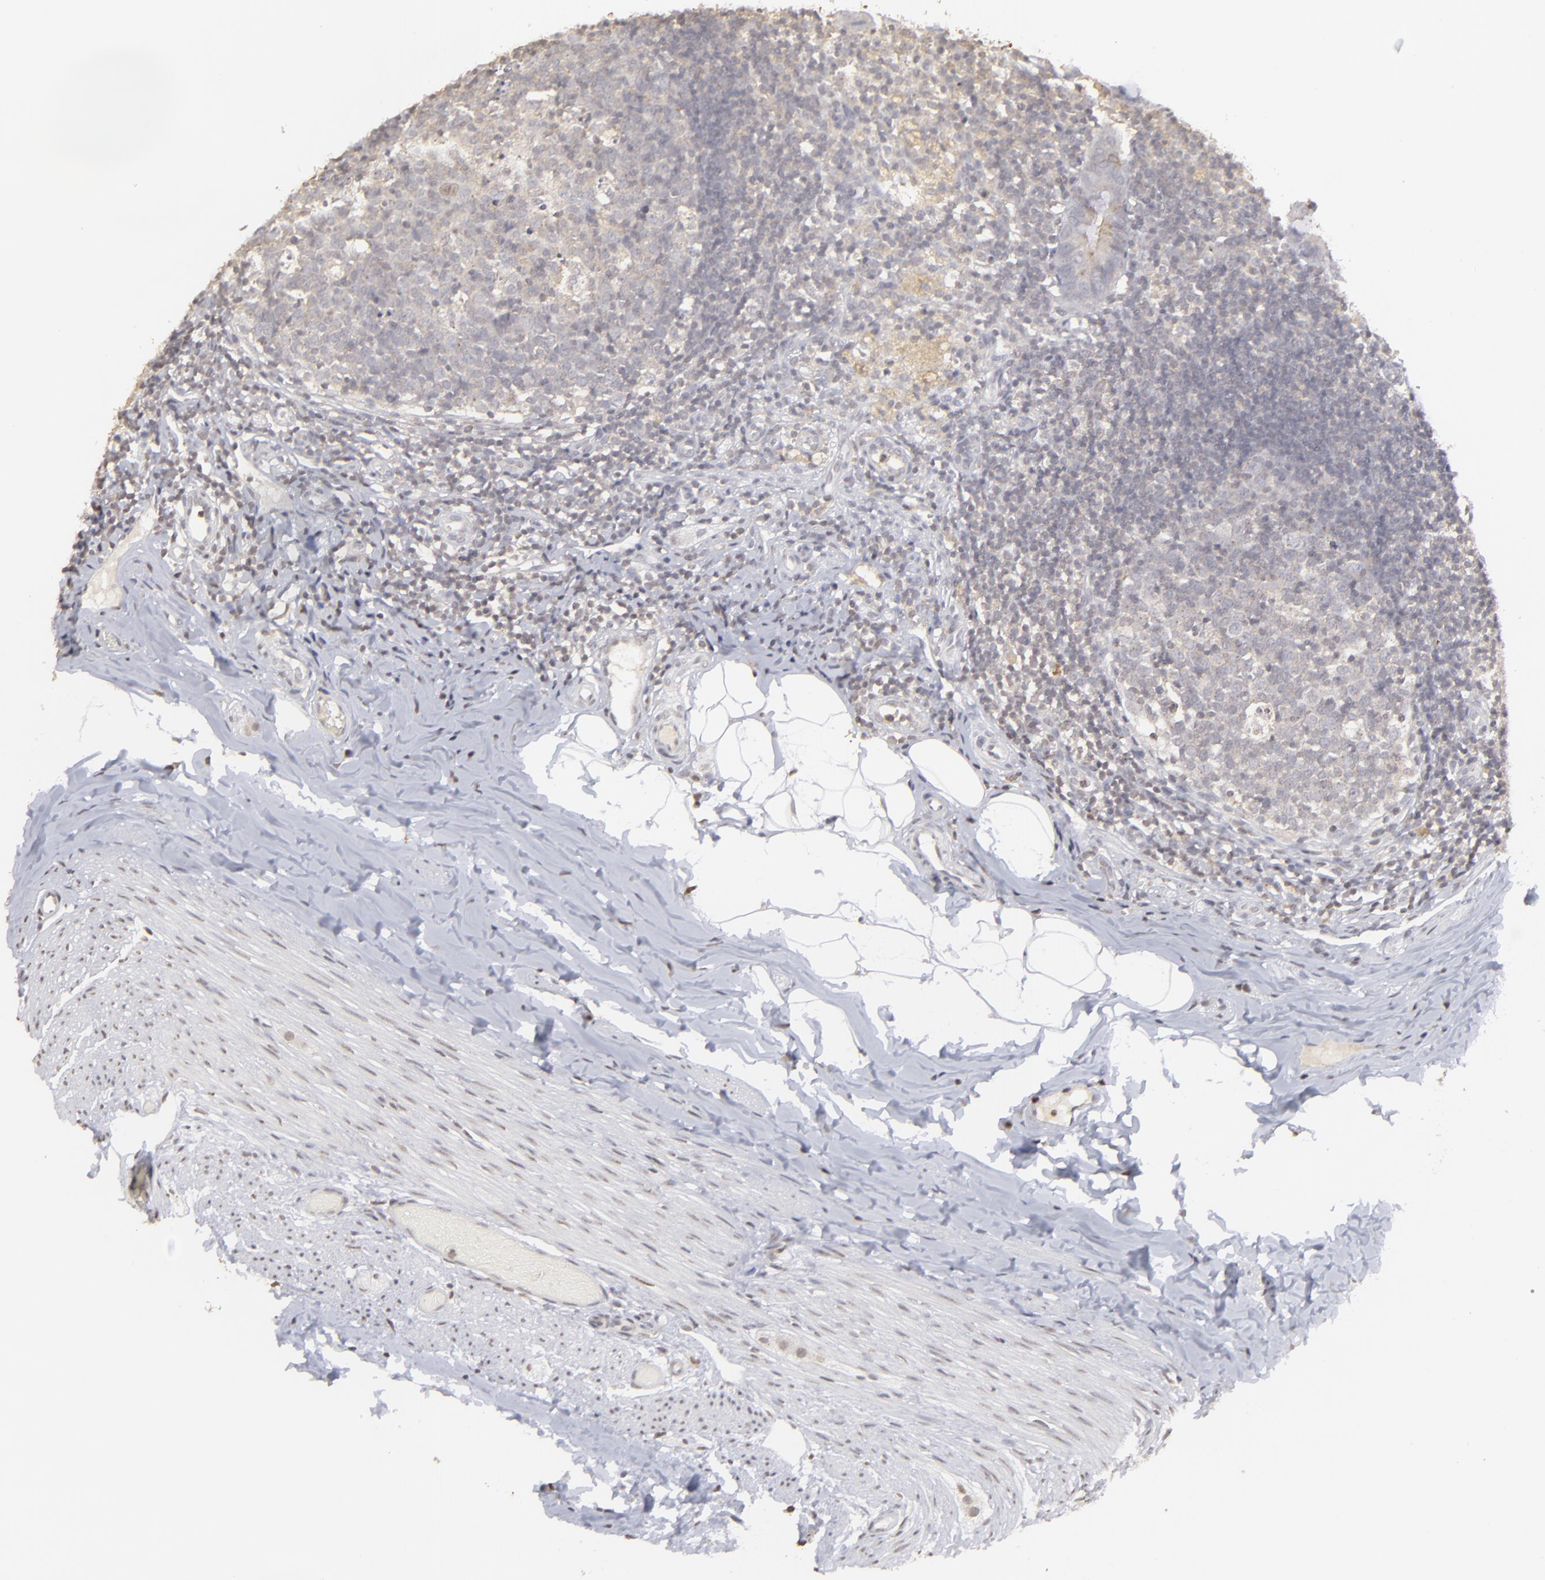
{"staining": {"intensity": "weak", "quantity": ">75%", "location": "cytoplasmic/membranous"}, "tissue": "appendix", "cell_type": "Glandular cells", "image_type": "normal", "snomed": [{"axis": "morphology", "description": "Normal tissue, NOS"}, {"axis": "topography", "description": "Appendix"}], "caption": "Immunohistochemical staining of normal appendix displays weak cytoplasmic/membranous protein expression in approximately >75% of glandular cells. The staining was performed using DAB, with brown indicating positive protein expression. Nuclei are stained blue with hematoxylin.", "gene": "CLDN2", "patient": {"sex": "female", "age": 9}}